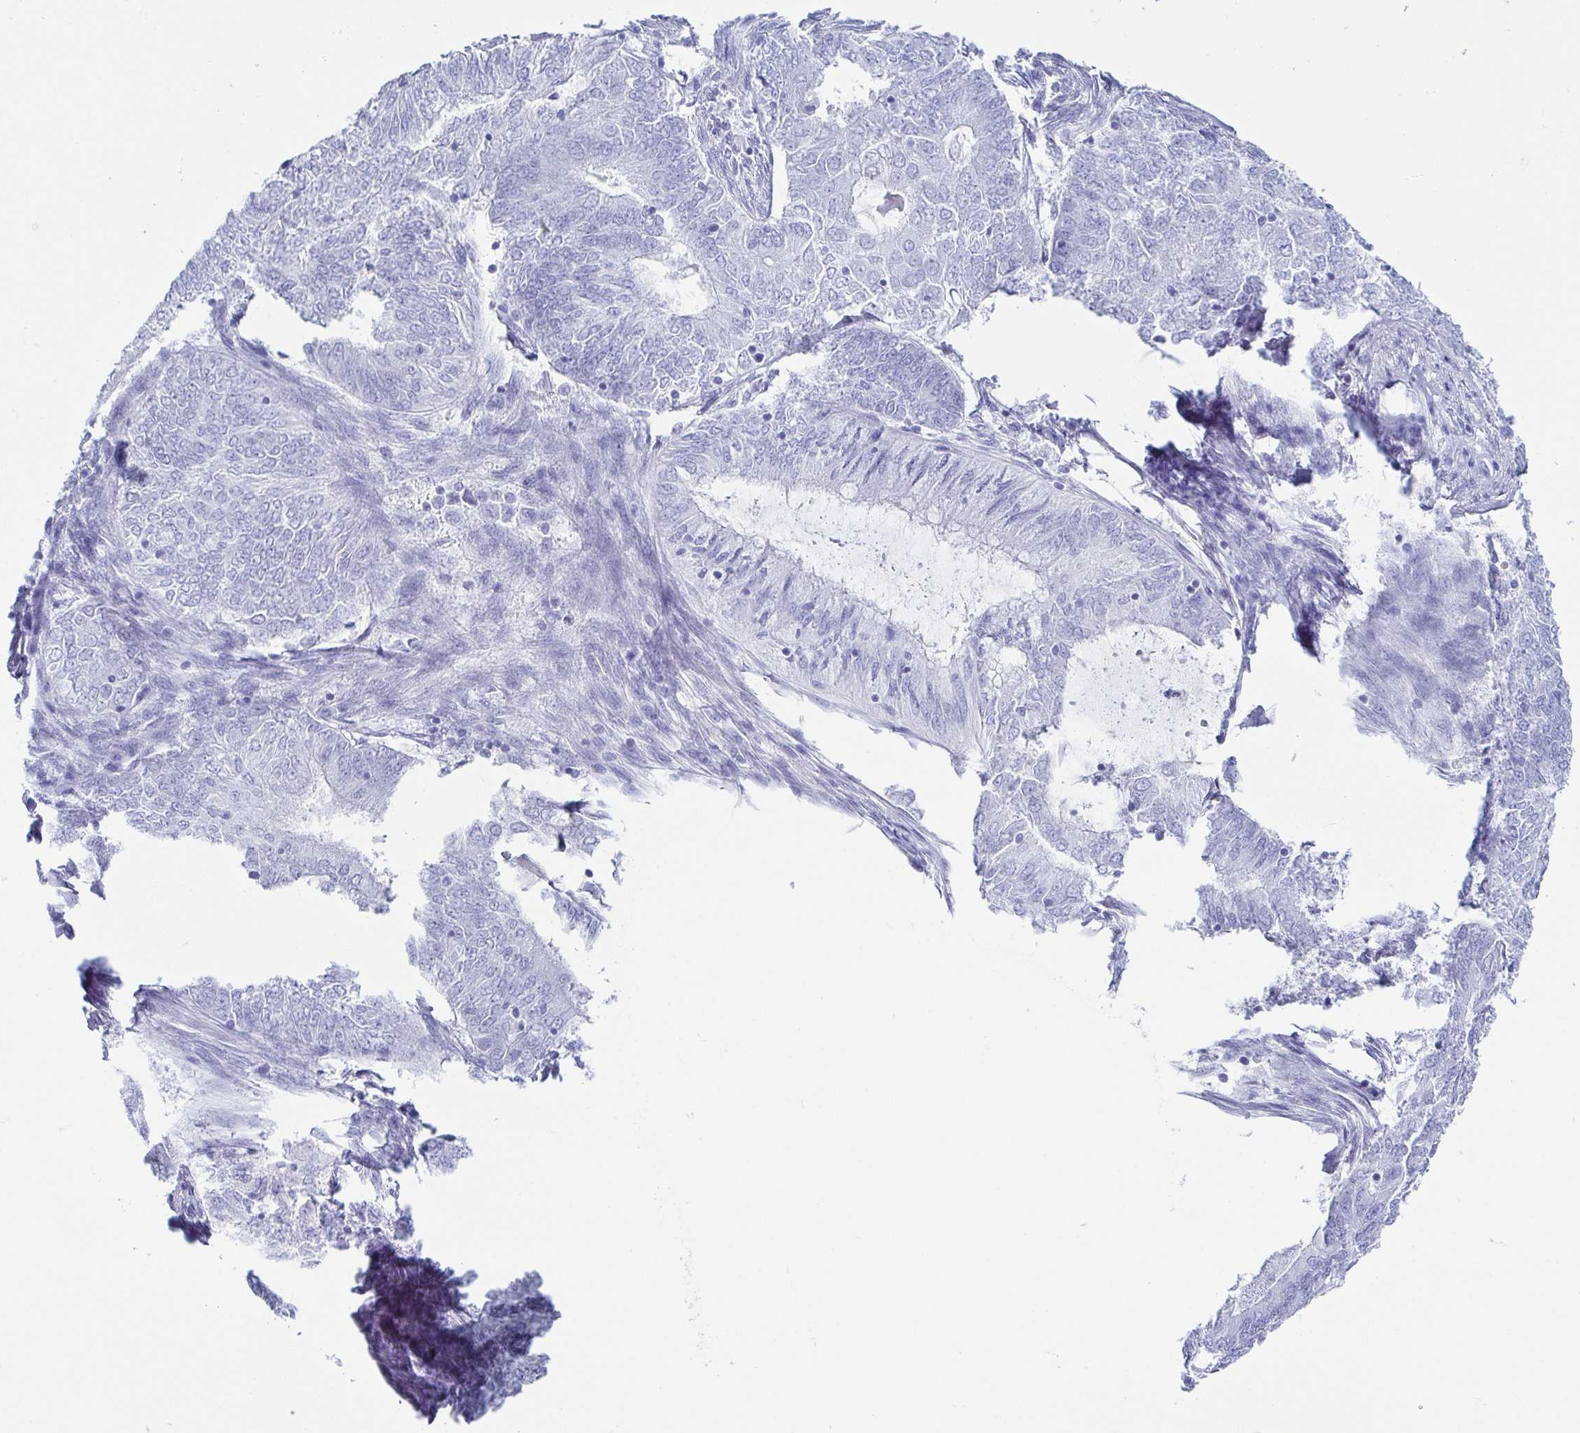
{"staining": {"intensity": "negative", "quantity": "none", "location": "none"}, "tissue": "endometrial cancer", "cell_type": "Tumor cells", "image_type": "cancer", "snomed": [{"axis": "morphology", "description": "Adenocarcinoma, NOS"}, {"axis": "topography", "description": "Endometrium"}], "caption": "This is an immunohistochemistry (IHC) micrograph of endometrial adenocarcinoma. There is no expression in tumor cells.", "gene": "CD164L2", "patient": {"sex": "female", "age": 62}}